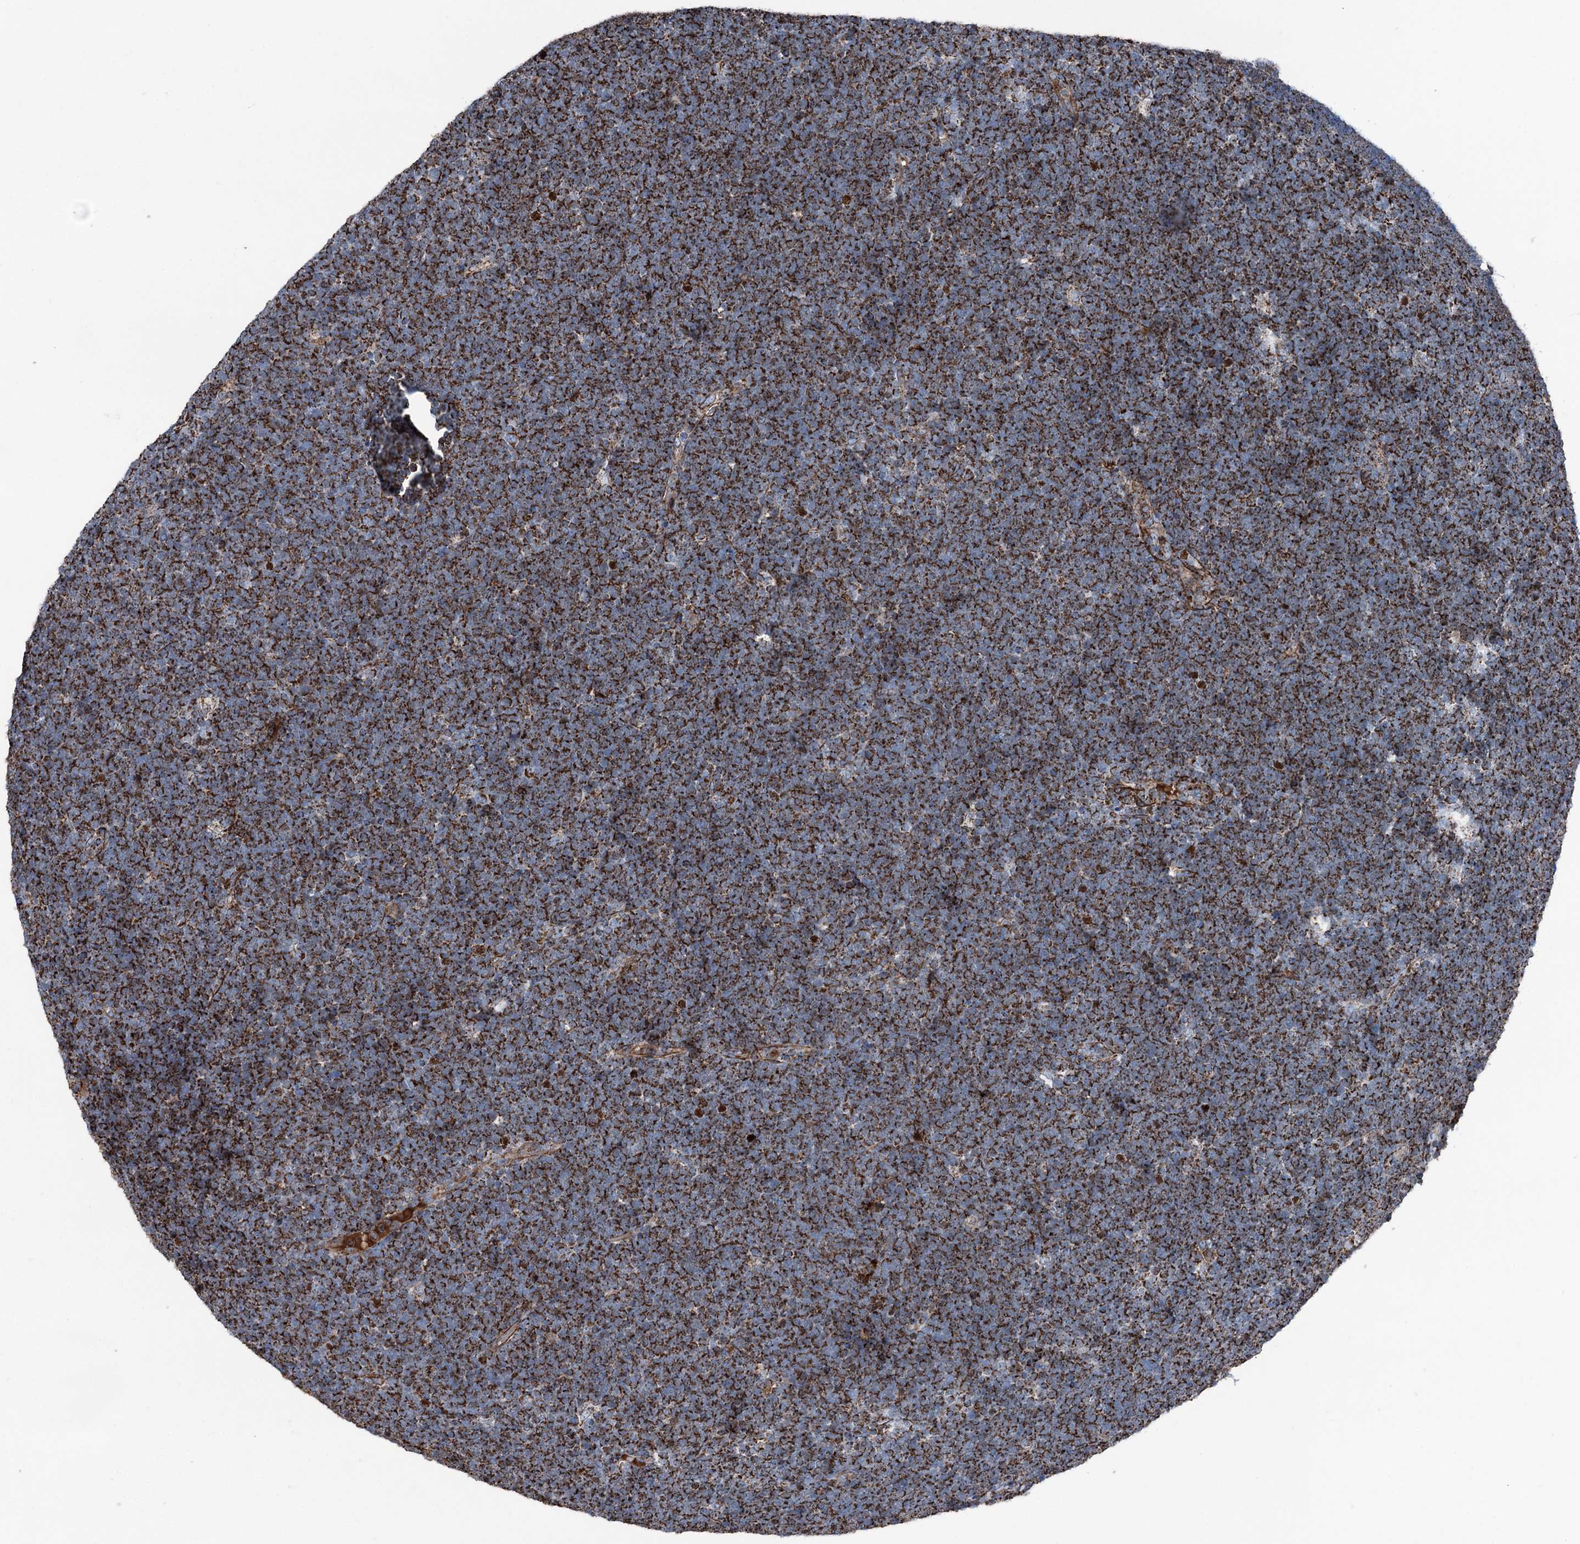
{"staining": {"intensity": "strong", "quantity": ">75%", "location": "cytoplasmic/membranous"}, "tissue": "lymphoma", "cell_type": "Tumor cells", "image_type": "cancer", "snomed": [{"axis": "morphology", "description": "Malignant lymphoma, non-Hodgkin's type, High grade"}, {"axis": "topography", "description": "Lymph node"}], "caption": "This micrograph demonstrates lymphoma stained with immunohistochemistry (IHC) to label a protein in brown. The cytoplasmic/membranous of tumor cells show strong positivity for the protein. Nuclei are counter-stained blue.", "gene": "DDIAS", "patient": {"sex": "male", "age": 13}}